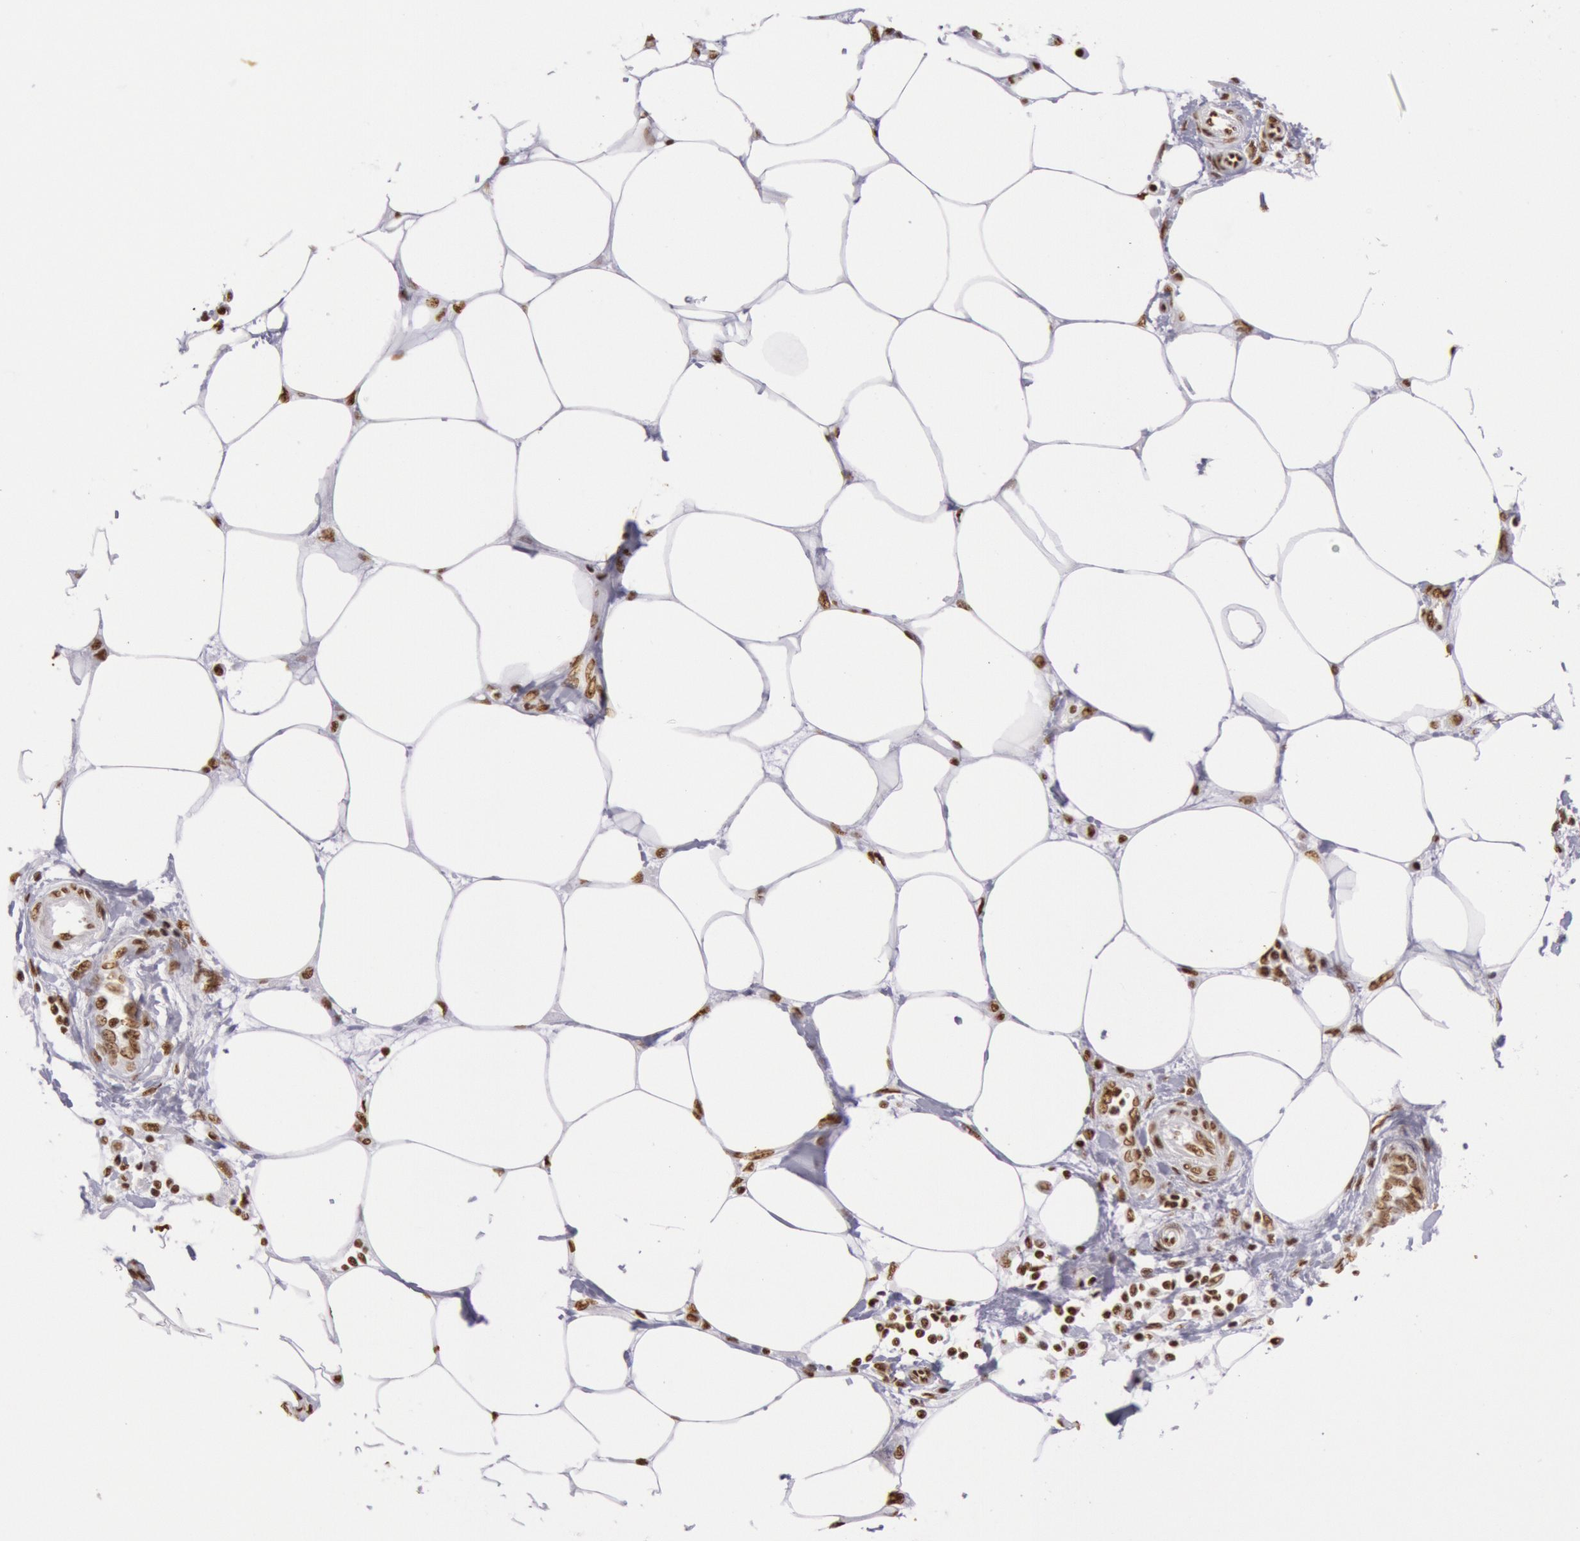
{"staining": {"intensity": "weak", "quantity": ">75%", "location": "nuclear"}, "tissue": "pancreatic cancer", "cell_type": "Tumor cells", "image_type": "cancer", "snomed": [{"axis": "morphology", "description": "Adenocarcinoma, NOS"}, {"axis": "topography", "description": "Pancreas"}, {"axis": "topography", "description": "Stomach, upper"}], "caption": "Pancreatic adenocarcinoma stained with a brown dye displays weak nuclear positive expression in approximately >75% of tumor cells.", "gene": "HNRNPH2", "patient": {"sex": "male", "age": 77}}